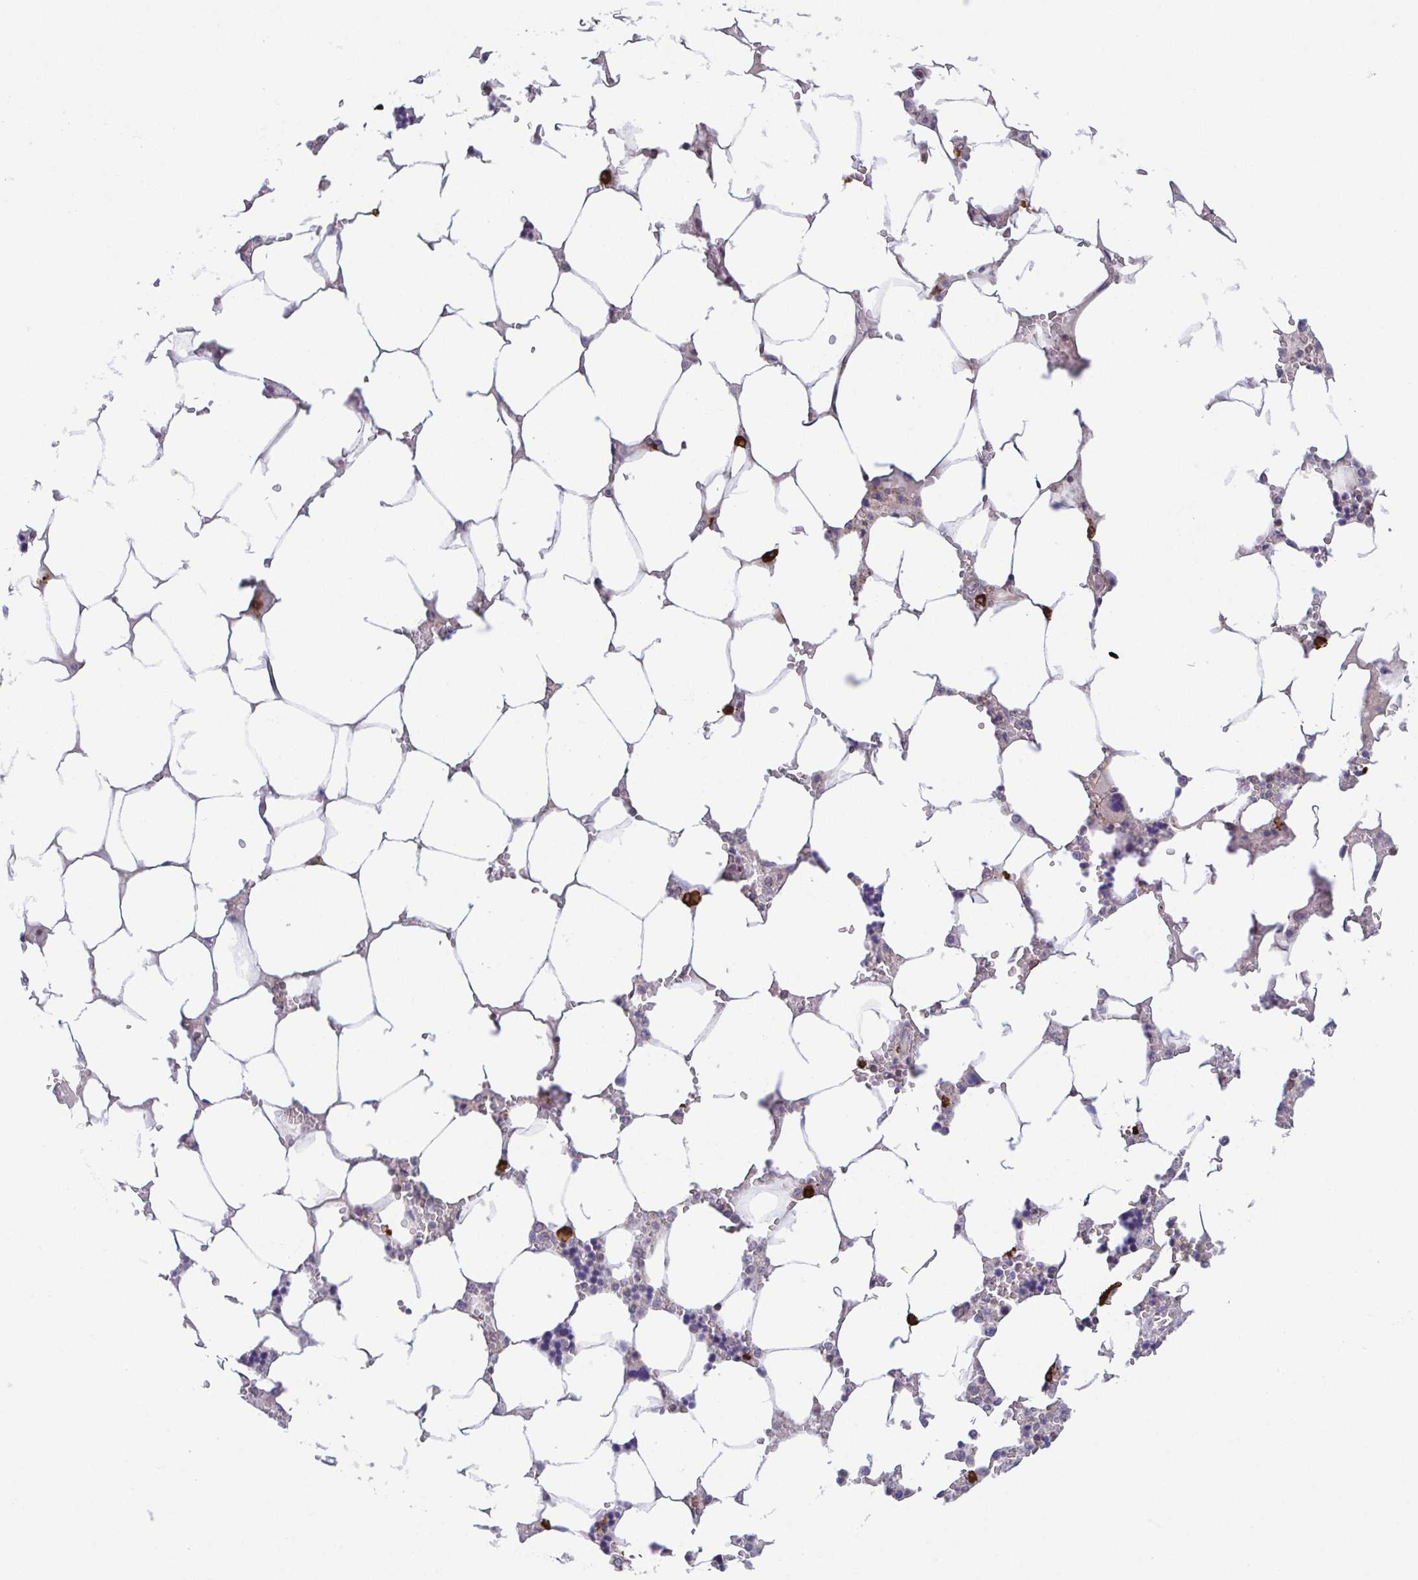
{"staining": {"intensity": "strong", "quantity": "<25%", "location": "cytoplasmic/membranous"}, "tissue": "bone marrow", "cell_type": "Hematopoietic cells", "image_type": "normal", "snomed": [{"axis": "morphology", "description": "Normal tissue, NOS"}, {"axis": "topography", "description": "Bone marrow"}], "caption": "This image reveals IHC staining of normal bone marrow, with medium strong cytoplasmic/membranous positivity in approximately <25% of hematopoietic cells.", "gene": "PREPL", "patient": {"sex": "male", "age": 64}}